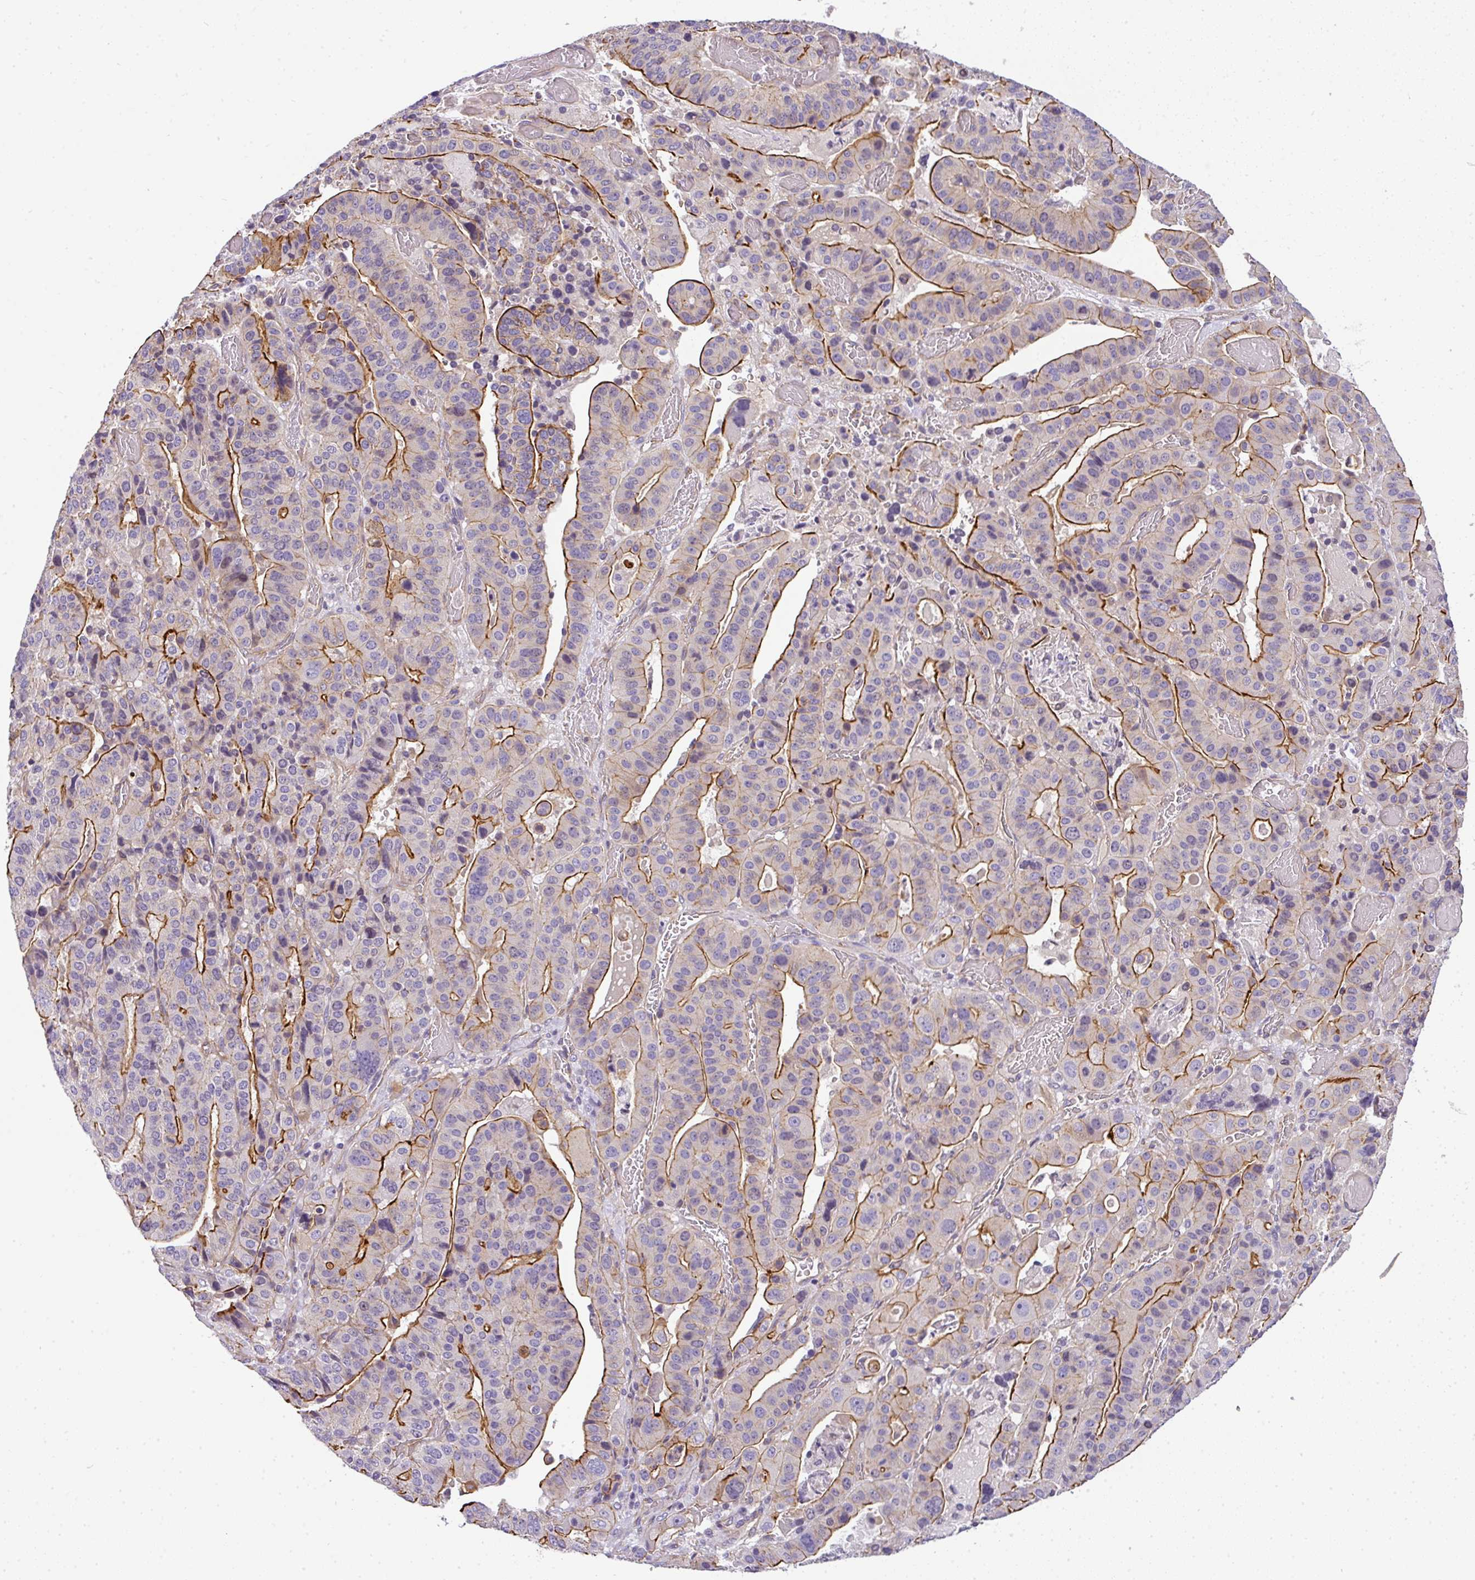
{"staining": {"intensity": "moderate", "quantity": "25%-75%", "location": "cytoplasmic/membranous"}, "tissue": "stomach cancer", "cell_type": "Tumor cells", "image_type": "cancer", "snomed": [{"axis": "morphology", "description": "Adenocarcinoma, NOS"}, {"axis": "topography", "description": "Stomach"}], "caption": "Immunohistochemistry photomicrograph of neoplastic tissue: adenocarcinoma (stomach) stained using immunohistochemistry shows medium levels of moderate protein expression localized specifically in the cytoplasmic/membranous of tumor cells, appearing as a cytoplasmic/membranous brown color.", "gene": "OR11H4", "patient": {"sex": "male", "age": 48}}